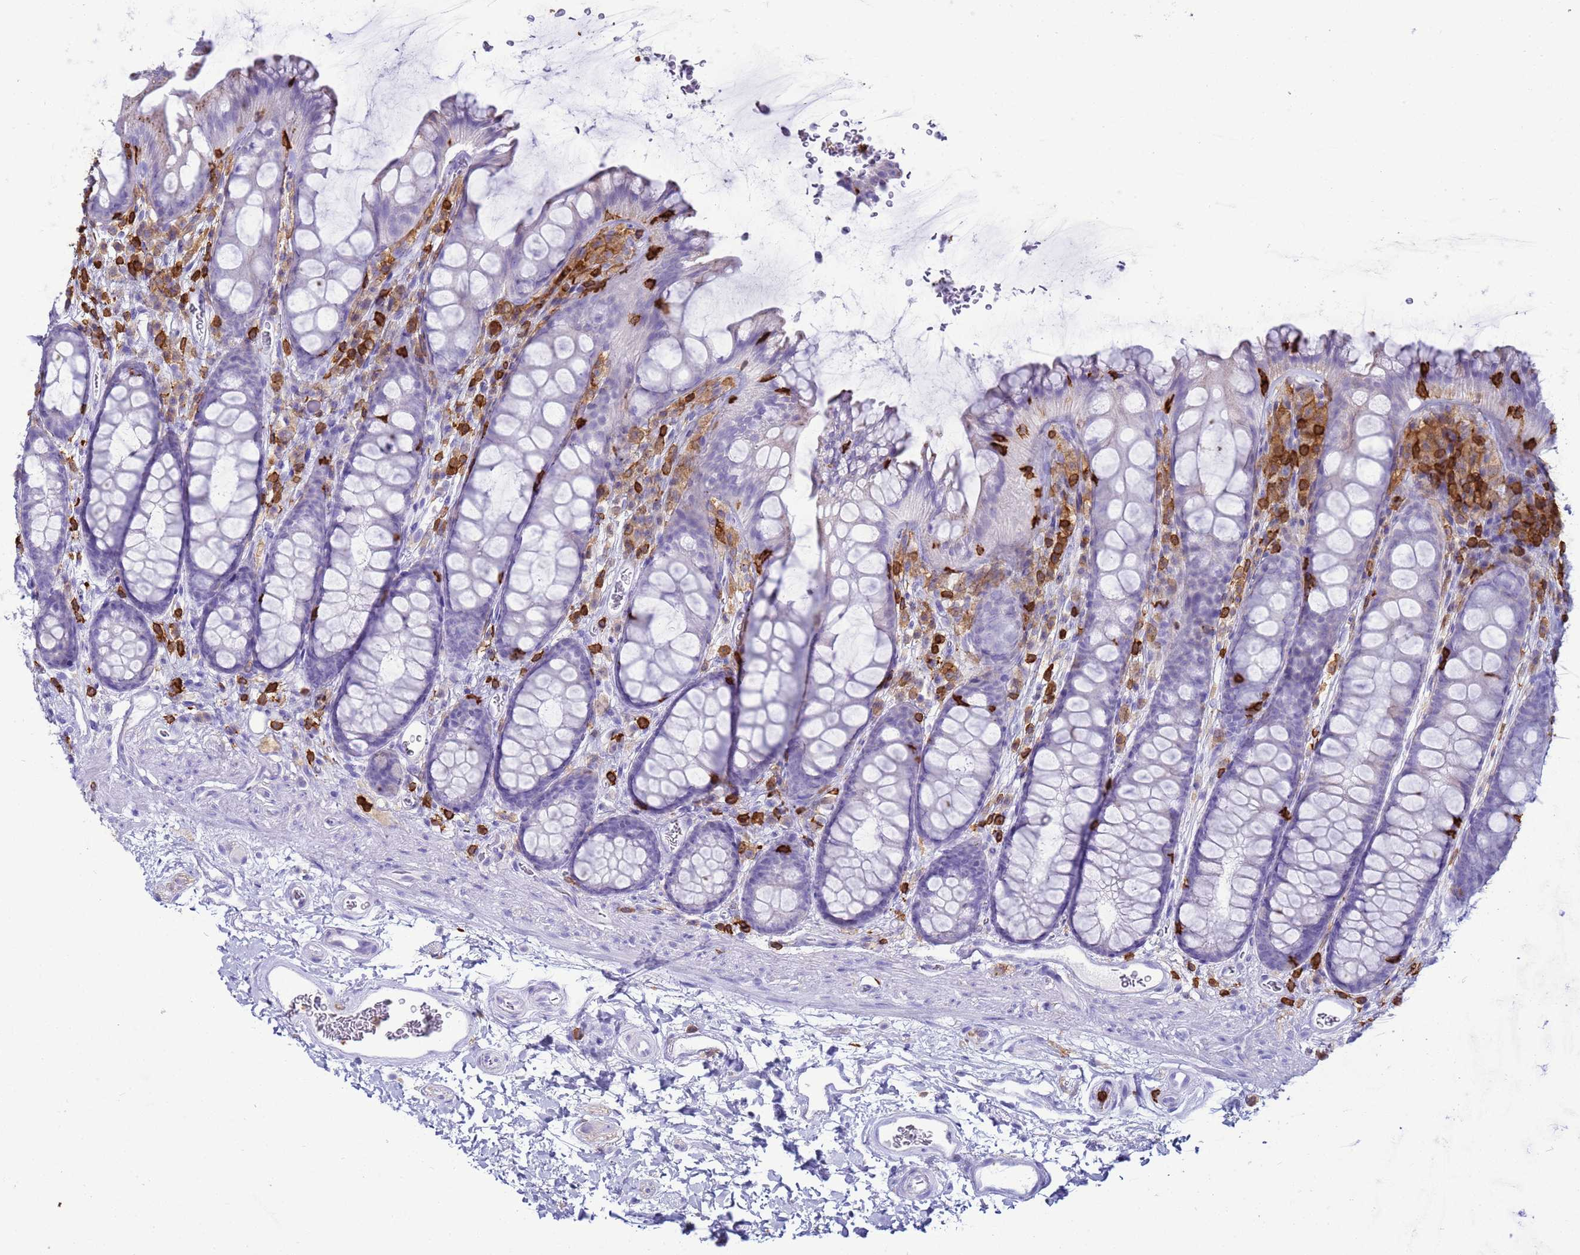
{"staining": {"intensity": "negative", "quantity": "none", "location": "none"}, "tissue": "colon", "cell_type": "Endothelial cells", "image_type": "normal", "snomed": [{"axis": "morphology", "description": "Normal tissue, NOS"}, {"axis": "topography", "description": "Colon"}], "caption": "Endothelial cells show no significant staining in normal colon. (DAB (3,3'-diaminobenzidine) immunohistochemistry with hematoxylin counter stain).", "gene": "IRF5", "patient": {"sex": "female", "age": 82}}